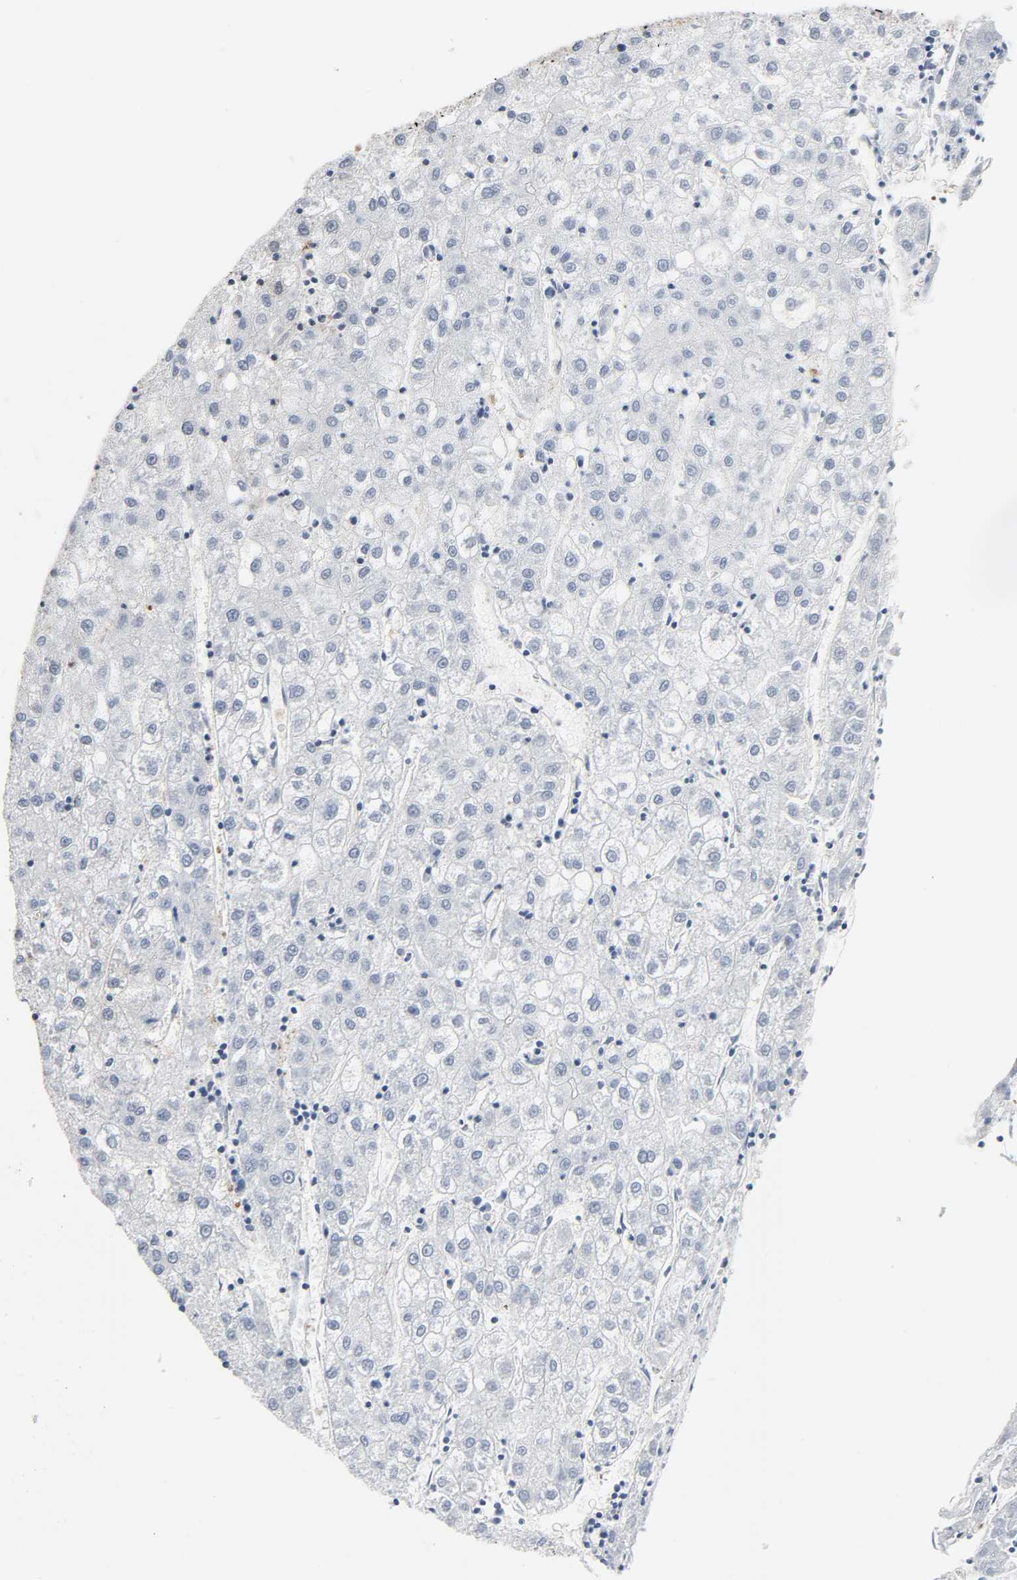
{"staining": {"intensity": "negative", "quantity": "none", "location": "none"}, "tissue": "liver cancer", "cell_type": "Tumor cells", "image_type": "cancer", "snomed": [{"axis": "morphology", "description": "Carcinoma, Hepatocellular, NOS"}, {"axis": "topography", "description": "Liver"}], "caption": "Liver cancer stained for a protein using immunohistochemistry (IHC) shows no staining tumor cells.", "gene": "GSK3A", "patient": {"sex": "male", "age": 72}}